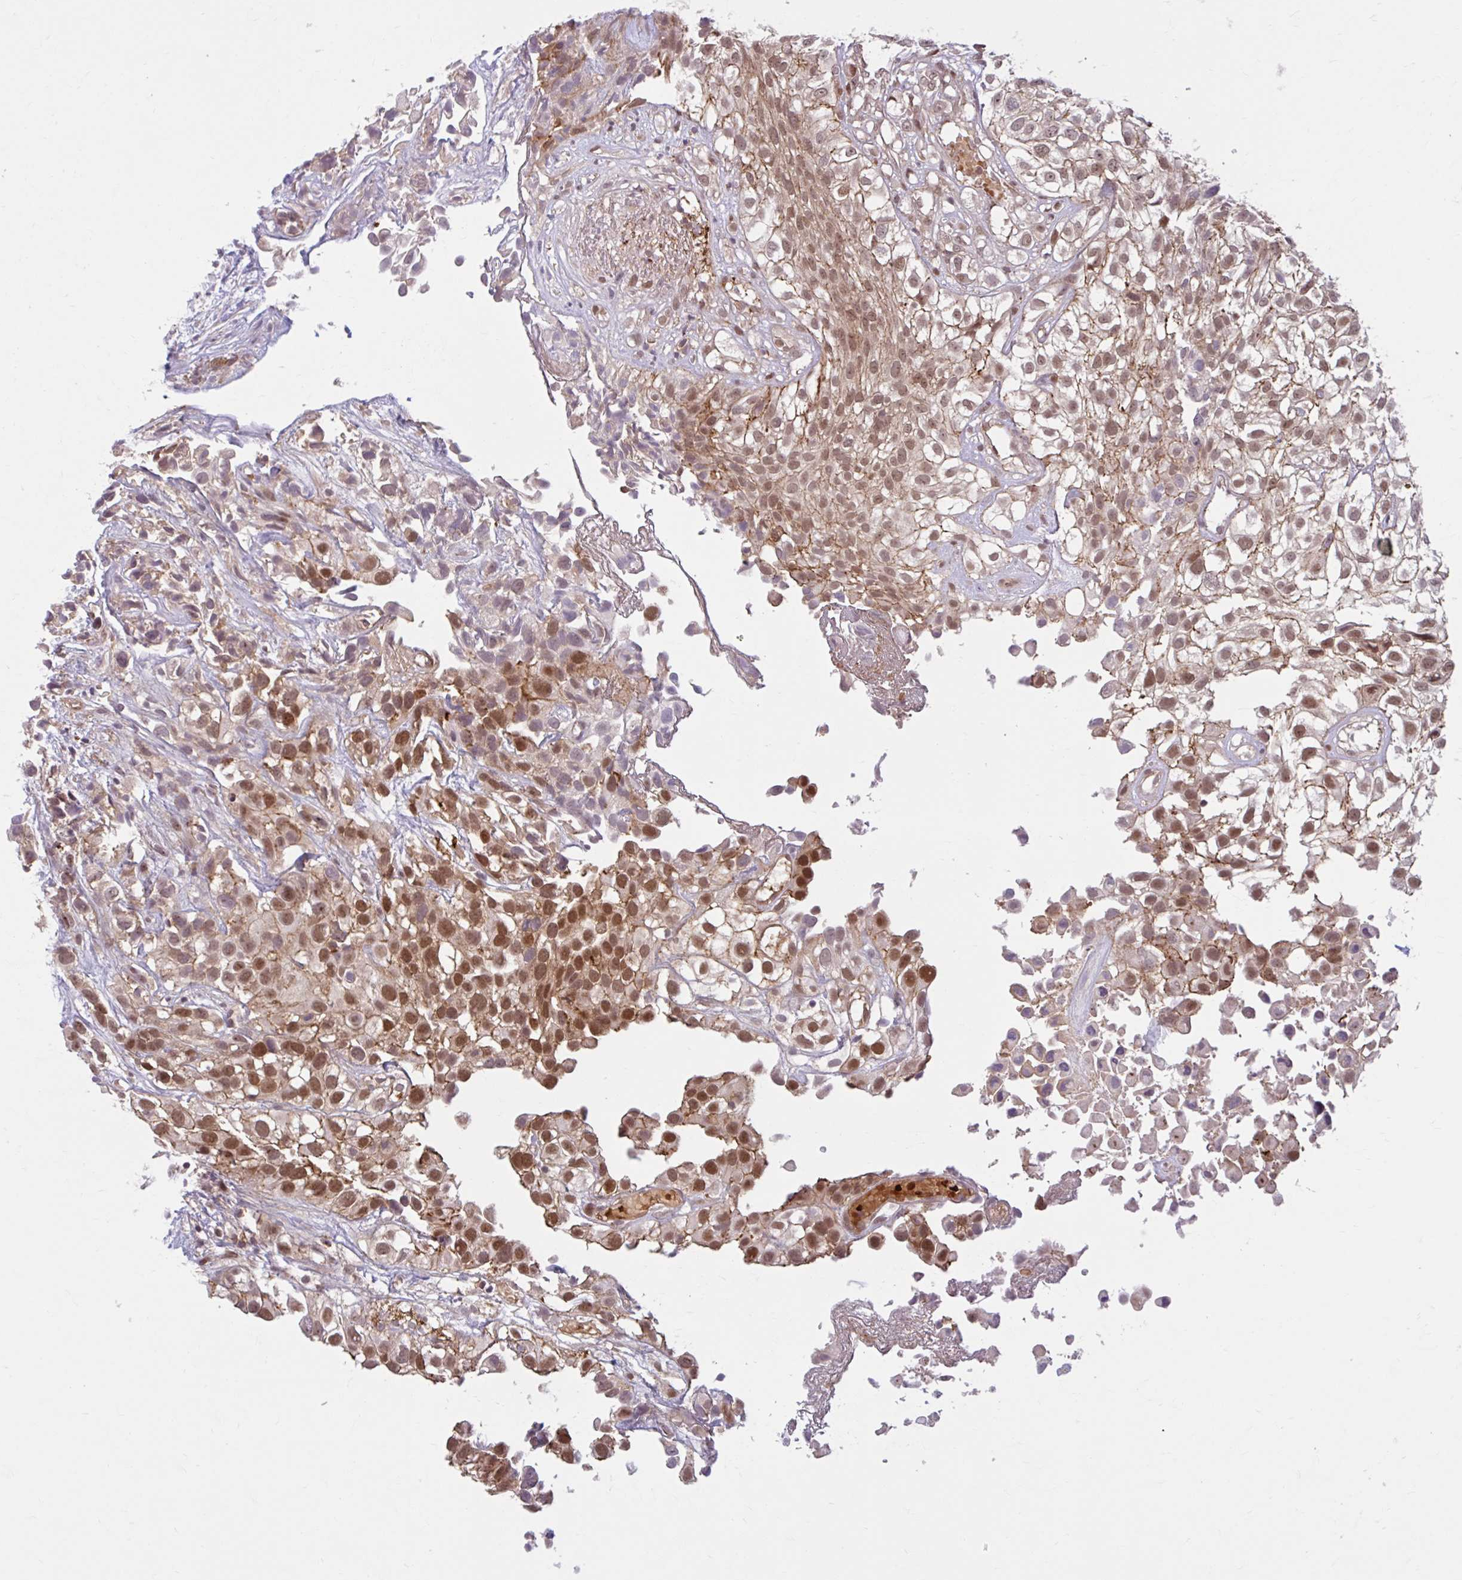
{"staining": {"intensity": "strong", "quantity": "25%-75%", "location": "nuclear"}, "tissue": "urothelial cancer", "cell_type": "Tumor cells", "image_type": "cancer", "snomed": [{"axis": "morphology", "description": "Urothelial carcinoma, High grade"}, {"axis": "topography", "description": "Urinary bladder"}], "caption": "Human urothelial carcinoma (high-grade) stained for a protein (brown) shows strong nuclear positive expression in approximately 25%-75% of tumor cells.", "gene": "HMBS", "patient": {"sex": "male", "age": 56}}